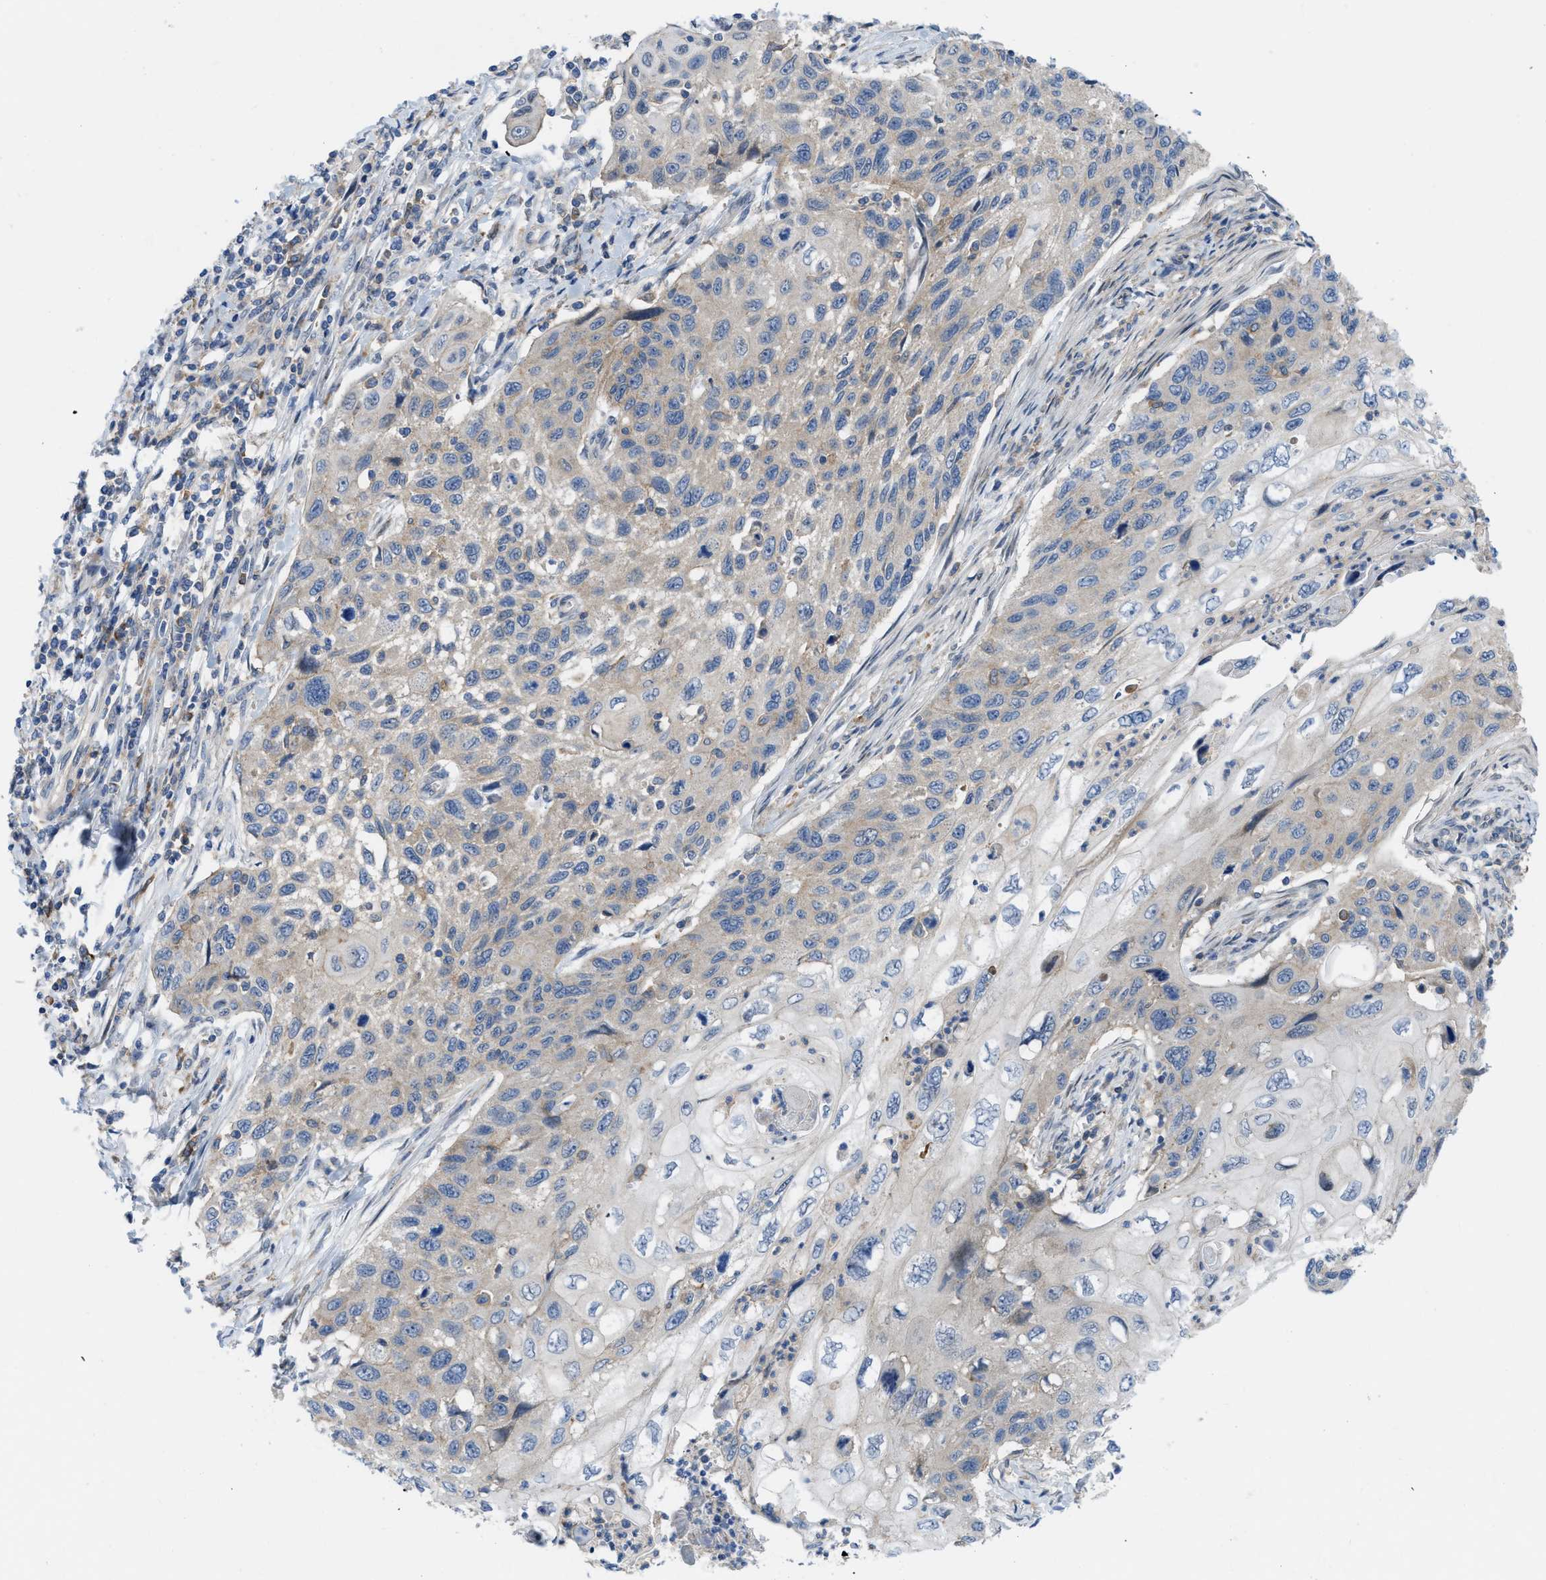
{"staining": {"intensity": "weak", "quantity": "<25%", "location": "cytoplasmic/membranous"}, "tissue": "cervical cancer", "cell_type": "Tumor cells", "image_type": "cancer", "snomed": [{"axis": "morphology", "description": "Squamous cell carcinoma, NOS"}, {"axis": "topography", "description": "Cervix"}], "caption": "Tumor cells are negative for brown protein staining in cervical cancer.", "gene": "MYO18A", "patient": {"sex": "female", "age": 70}}